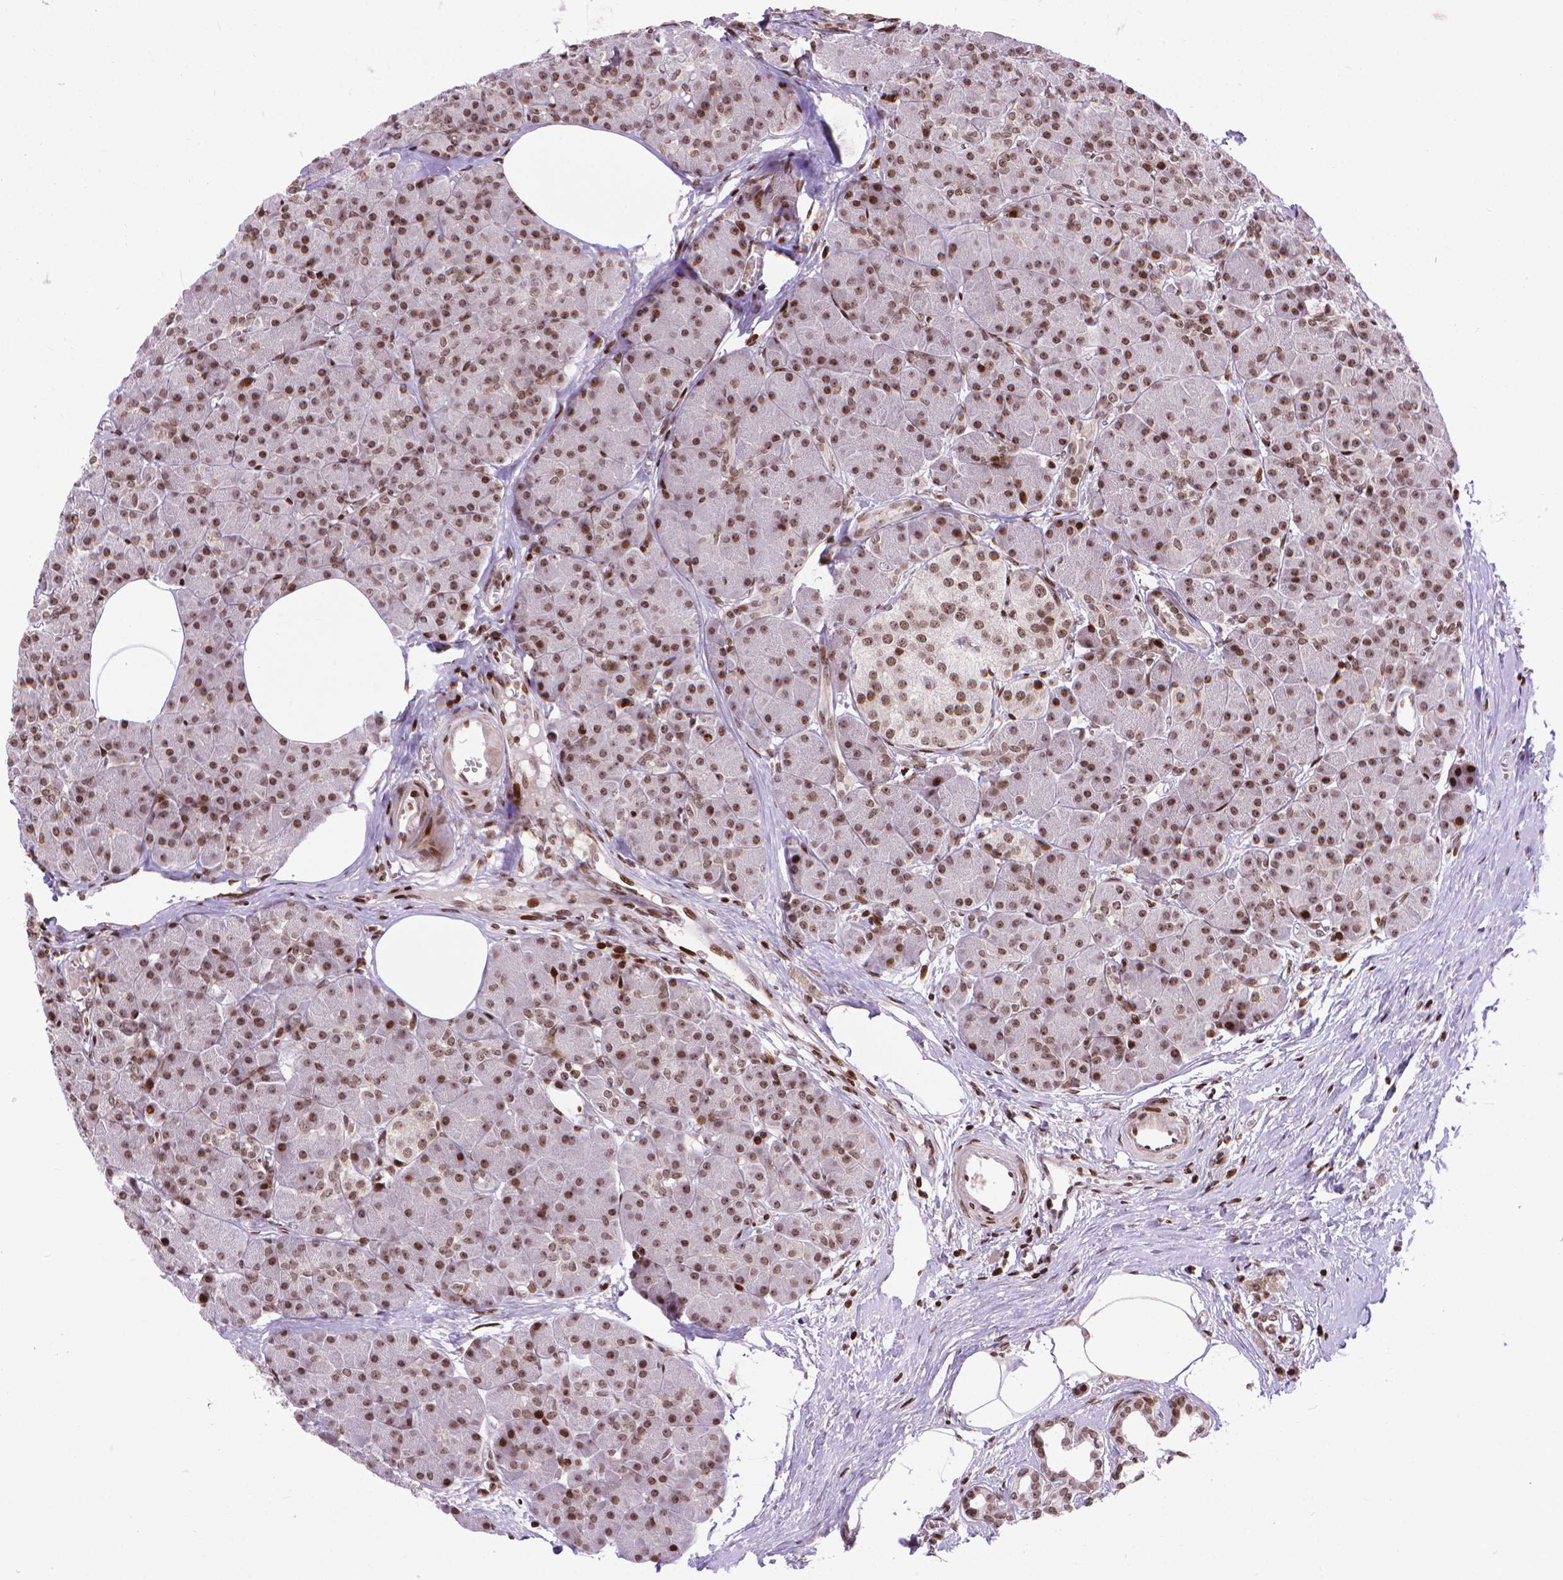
{"staining": {"intensity": "moderate", "quantity": ">75%", "location": "nuclear"}, "tissue": "pancreas", "cell_type": "Exocrine glandular cells", "image_type": "normal", "snomed": [{"axis": "morphology", "description": "Normal tissue, NOS"}, {"axis": "topography", "description": "Pancreas"}], "caption": "Immunohistochemistry (IHC) image of normal pancreas: human pancreas stained using immunohistochemistry demonstrates medium levels of moderate protein expression localized specifically in the nuclear of exocrine glandular cells, appearing as a nuclear brown color.", "gene": "AMER1", "patient": {"sex": "female", "age": 45}}